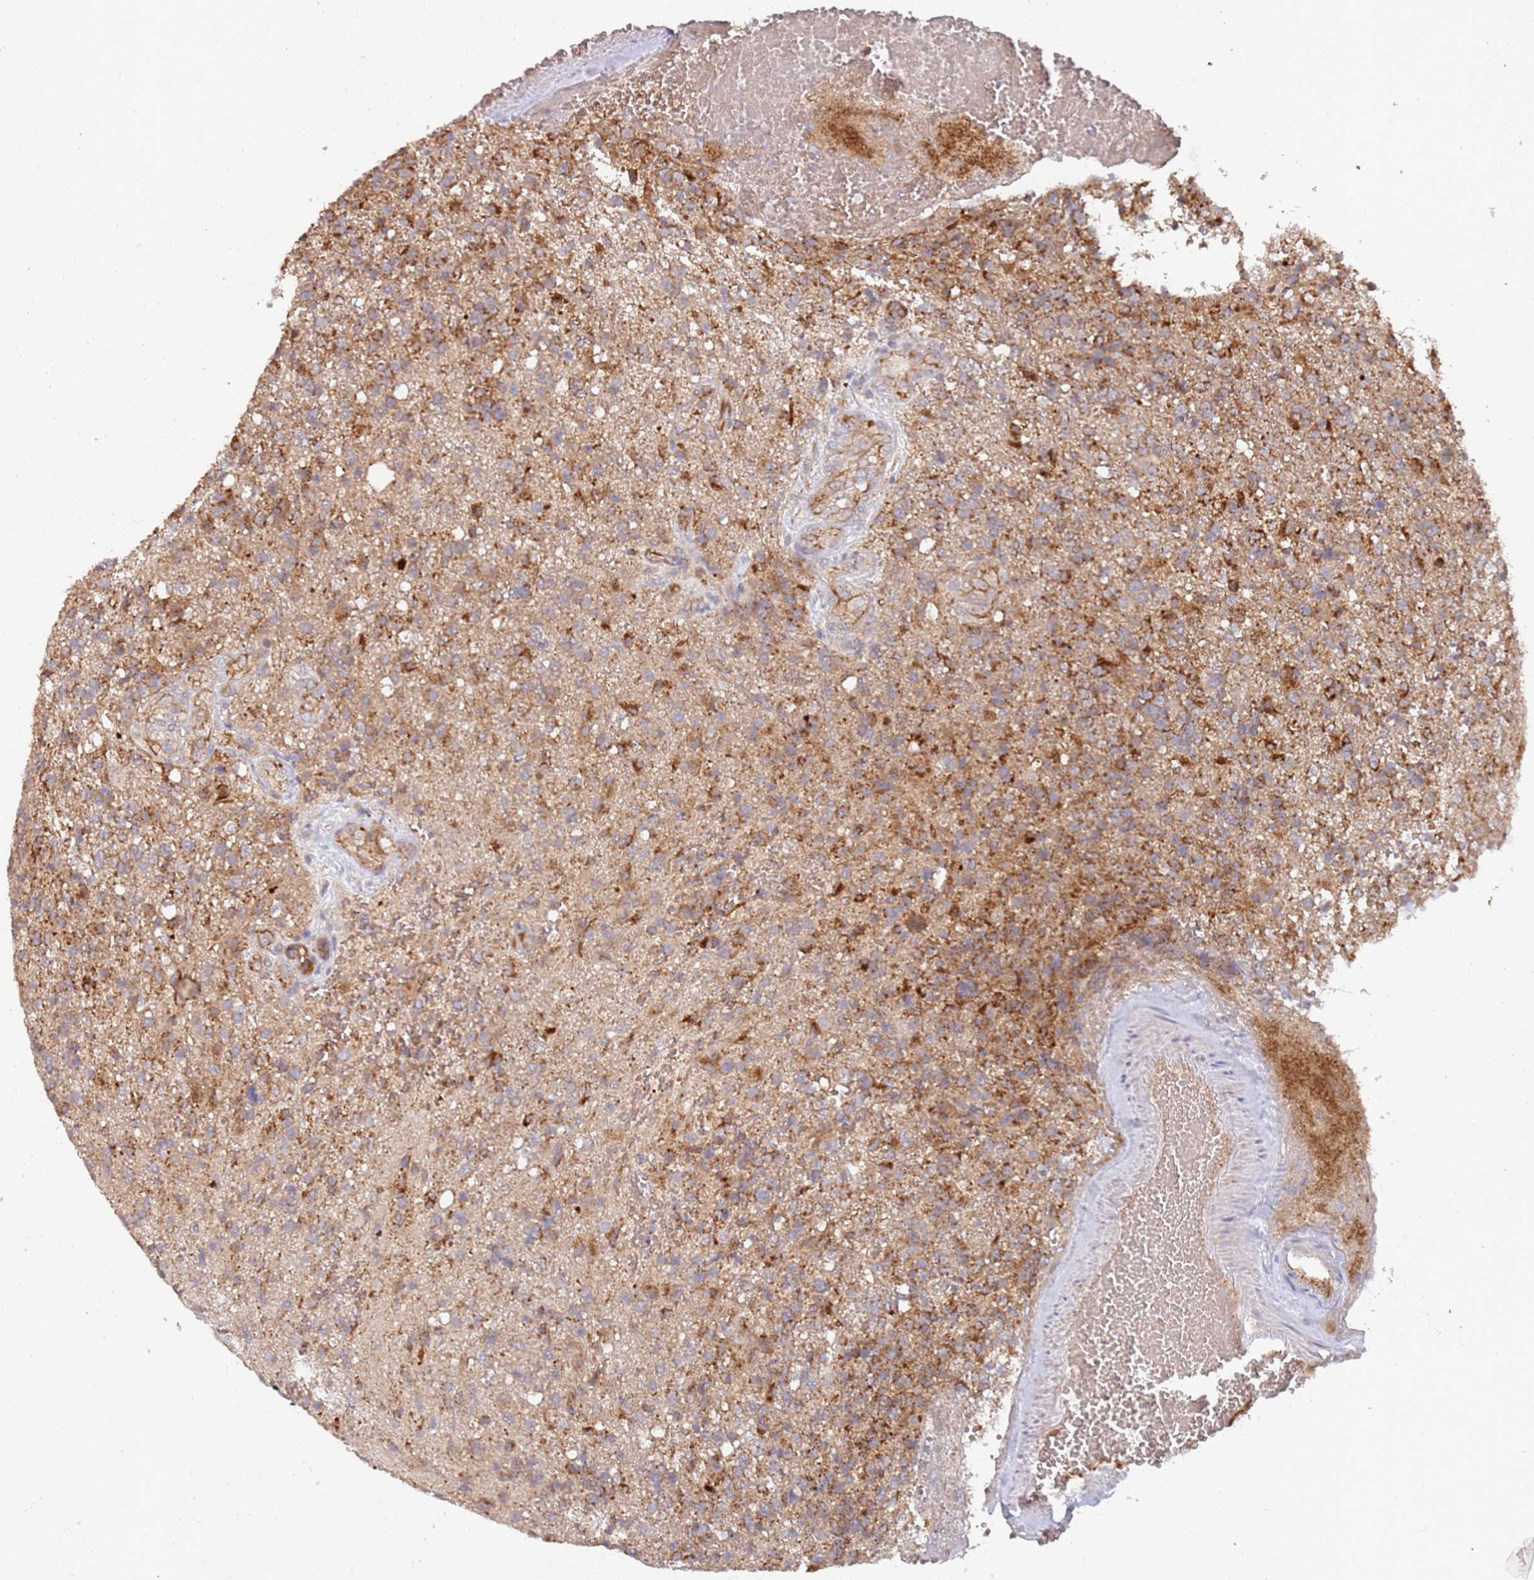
{"staining": {"intensity": "moderate", "quantity": ">75%", "location": "cytoplasmic/membranous"}, "tissue": "glioma", "cell_type": "Tumor cells", "image_type": "cancer", "snomed": [{"axis": "morphology", "description": "Glioma, malignant, High grade"}, {"axis": "topography", "description": "Brain"}], "caption": "Glioma was stained to show a protein in brown. There is medium levels of moderate cytoplasmic/membranous positivity in about >75% of tumor cells. Using DAB (brown) and hematoxylin (blue) stains, captured at high magnification using brightfield microscopy.", "gene": "ABCB6", "patient": {"sex": "male", "age": 56}}